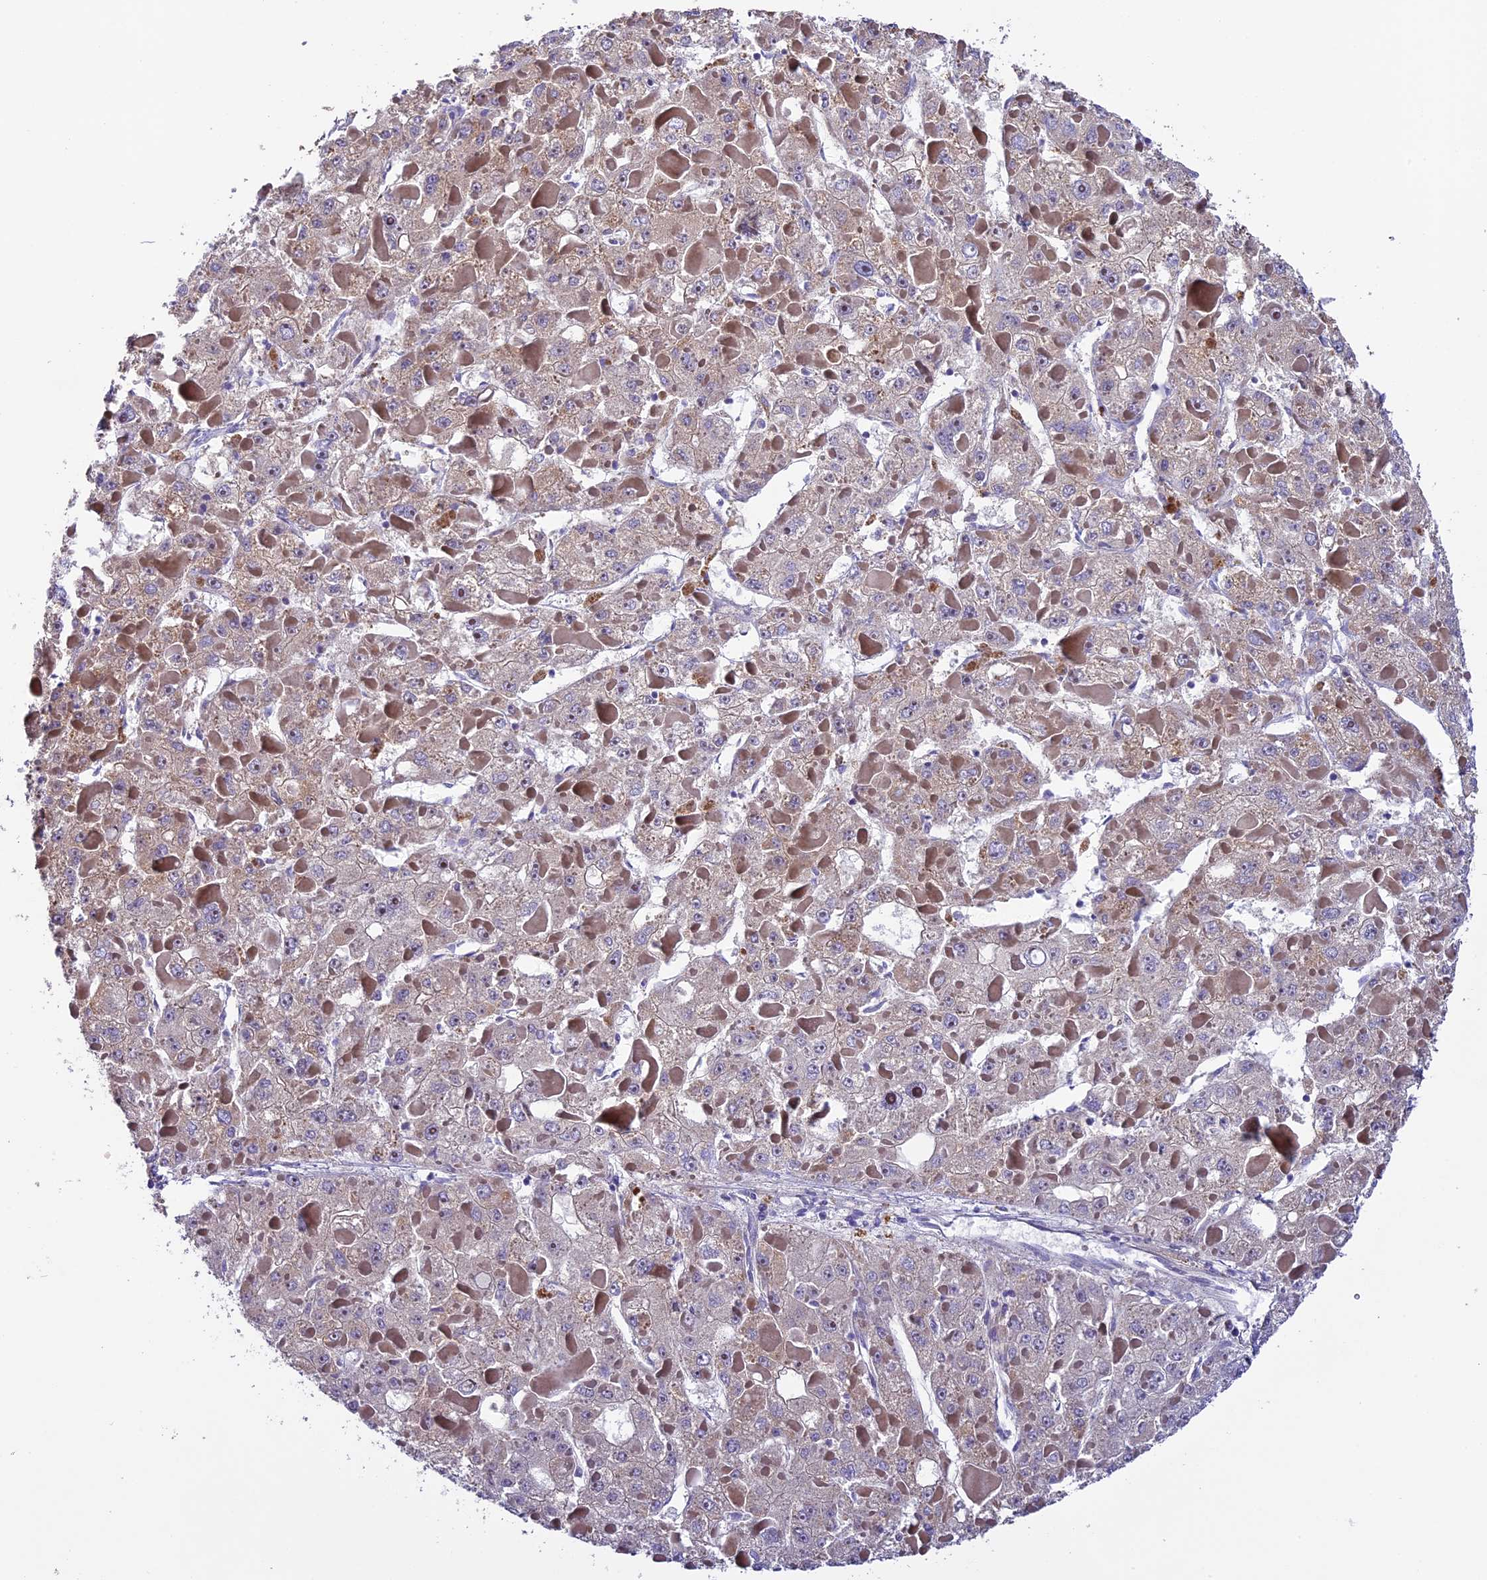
{"staining": {"intensity": "weak", "quantity": "25%-75%", "location": "cytoplasmic/membranous"}, "tissue": "liver cancer", "cell_type": "Tumor cells", "image_type": "cancer", "snomed": [{"axis": "morphology", "description": "Carcinoma, Hepatocellular, NOS"}, {"axis": "topography", "description": "Liver"}], "caption": "IHC image of liver hepatocellular carcinoma stained for a protein (brown), which shows low levels of weak cytoplasmic/membranous staining in about 25%-75% of tumor cells.", "gene": "METTL22", "patient": {"sex": "female", "age": 73}}